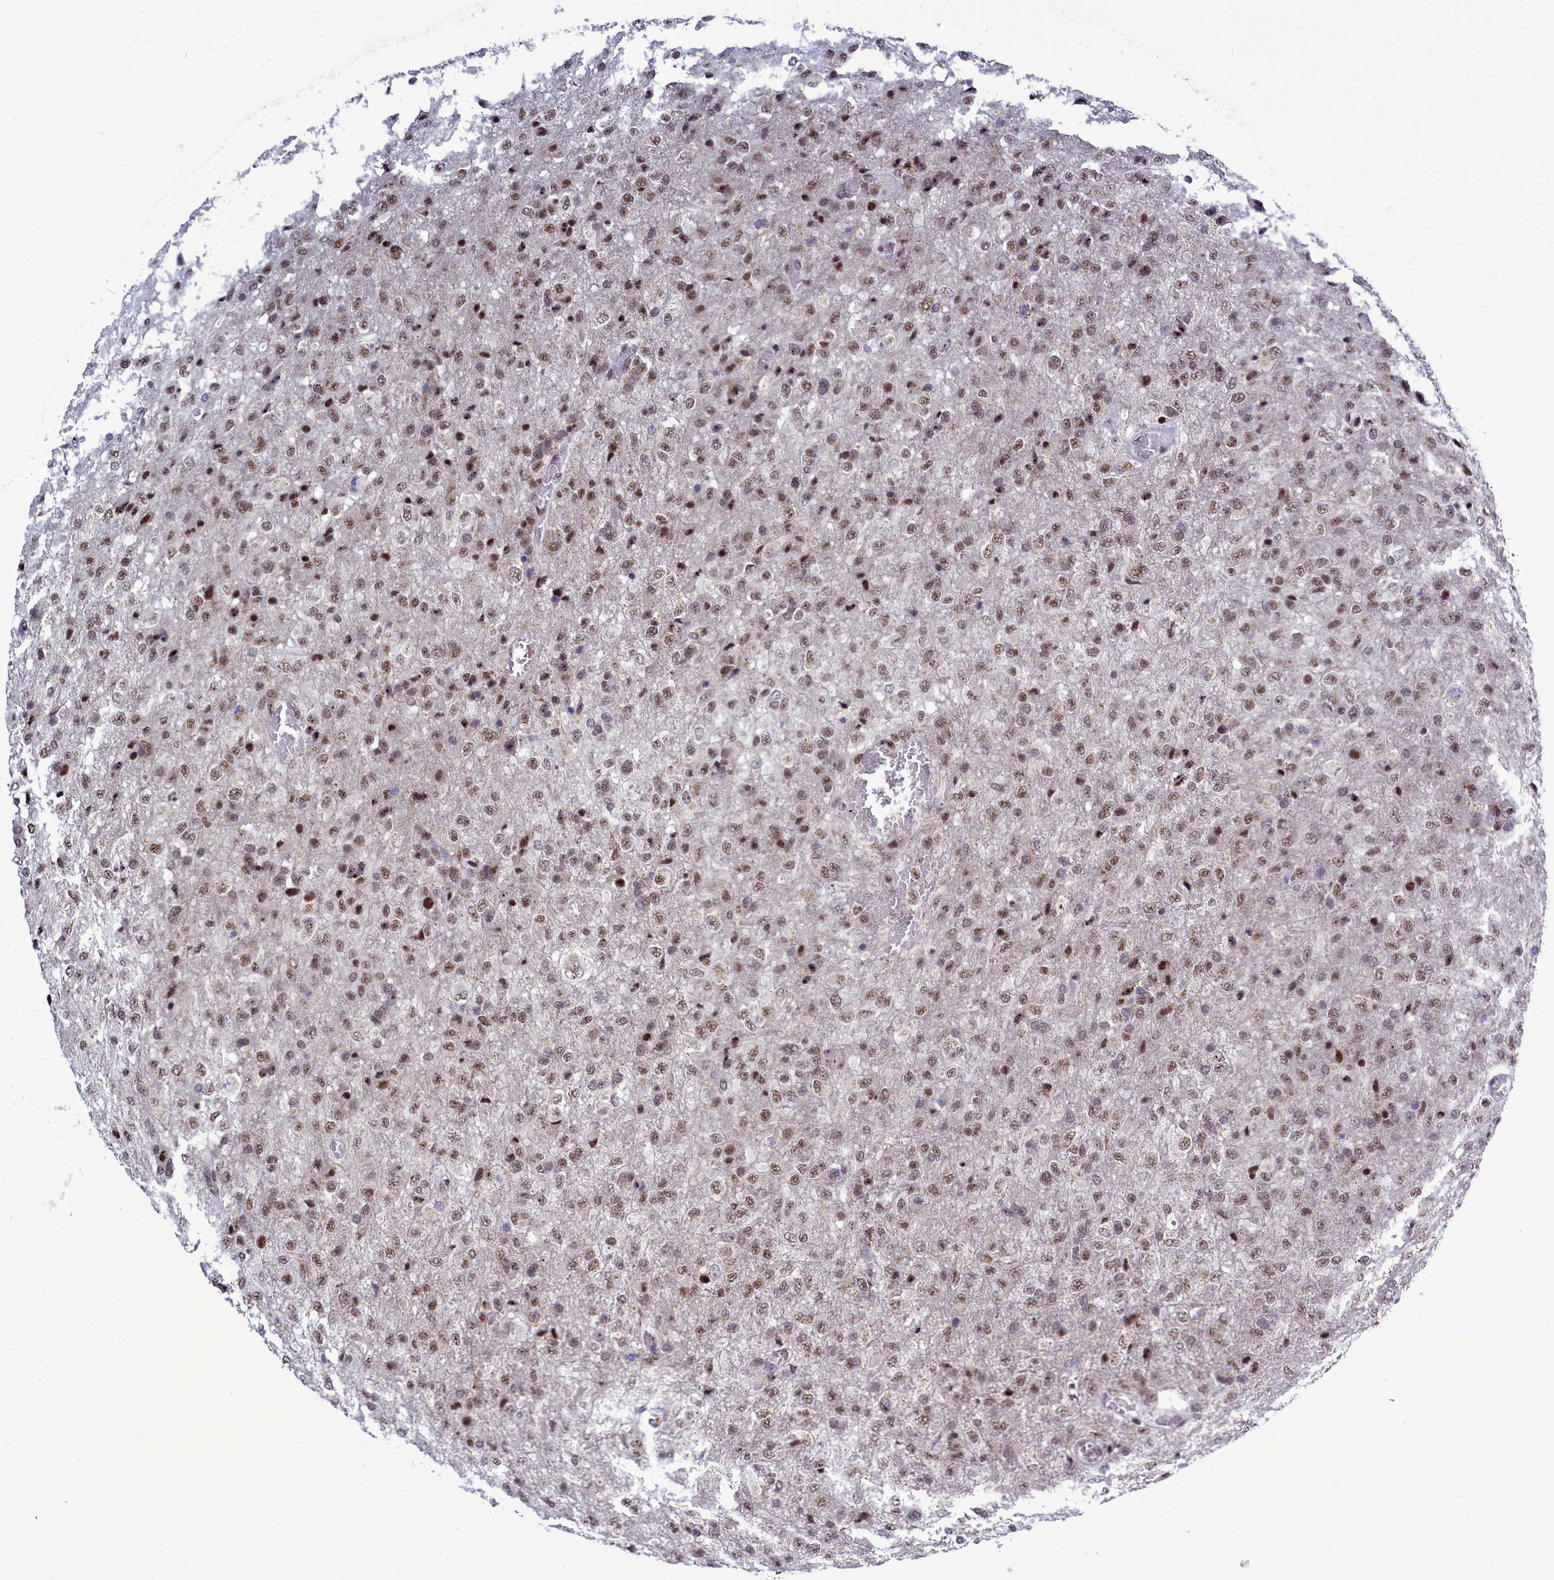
{"staining": {"intensity": "moderate", "quantity": ">75%", "location": "nuclear"}, "tissue": "glioma", "cell_type": "Tumor cells", "image_type": "cancer", "snomed": [{"axis": "morphology", "description": "Glioma, malignant, High grade"}, {"axis": "topography", "description": "Brain"}], "caption": "Tumor cells reveal moderate nuclear expression in approximately >75% of cells in malignant glioma (high-grade).", "gene": "POM121L2", "patient": {"sex": "female", "age": 74}}